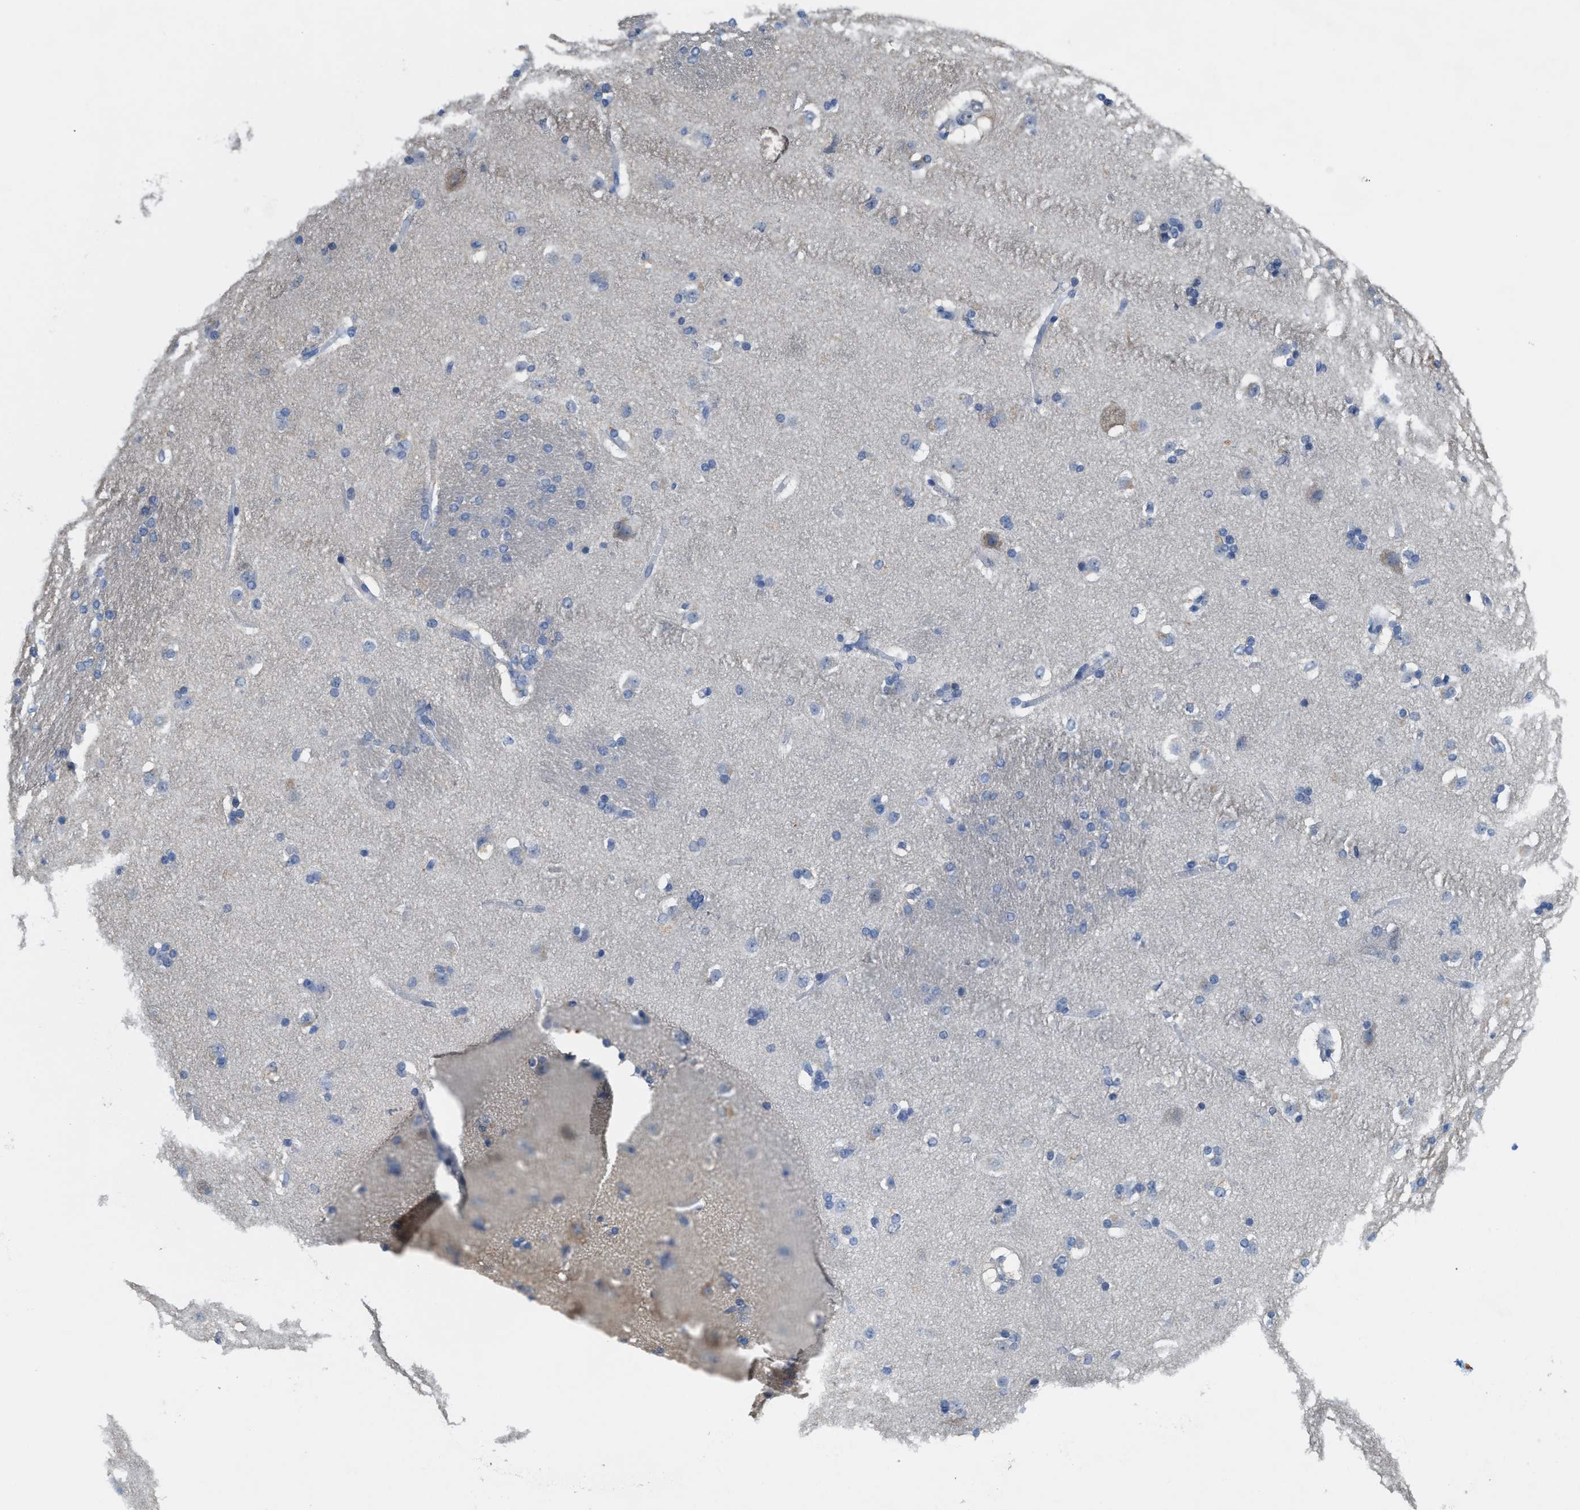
{"staining": {"intensity": "negative", "quantity": "none", "location": "none"}, "tissue": "caudate", "cell_type": "Glial cells", "image_type": "normal", "snomed": [{"axis": "morphology", "description": "Normal tissue, NOS"}, {"axis": "topography", "description": "Lateral ventricle wall"}], "caption": "IHC of normal caudate demonstrates no expression in glial cells. (DAB (3,3'-diaminobenzidine) immunohistochemistry, high magnification).", "gene": "CPA2", "patient": {"sex": "female", "age": 19}}